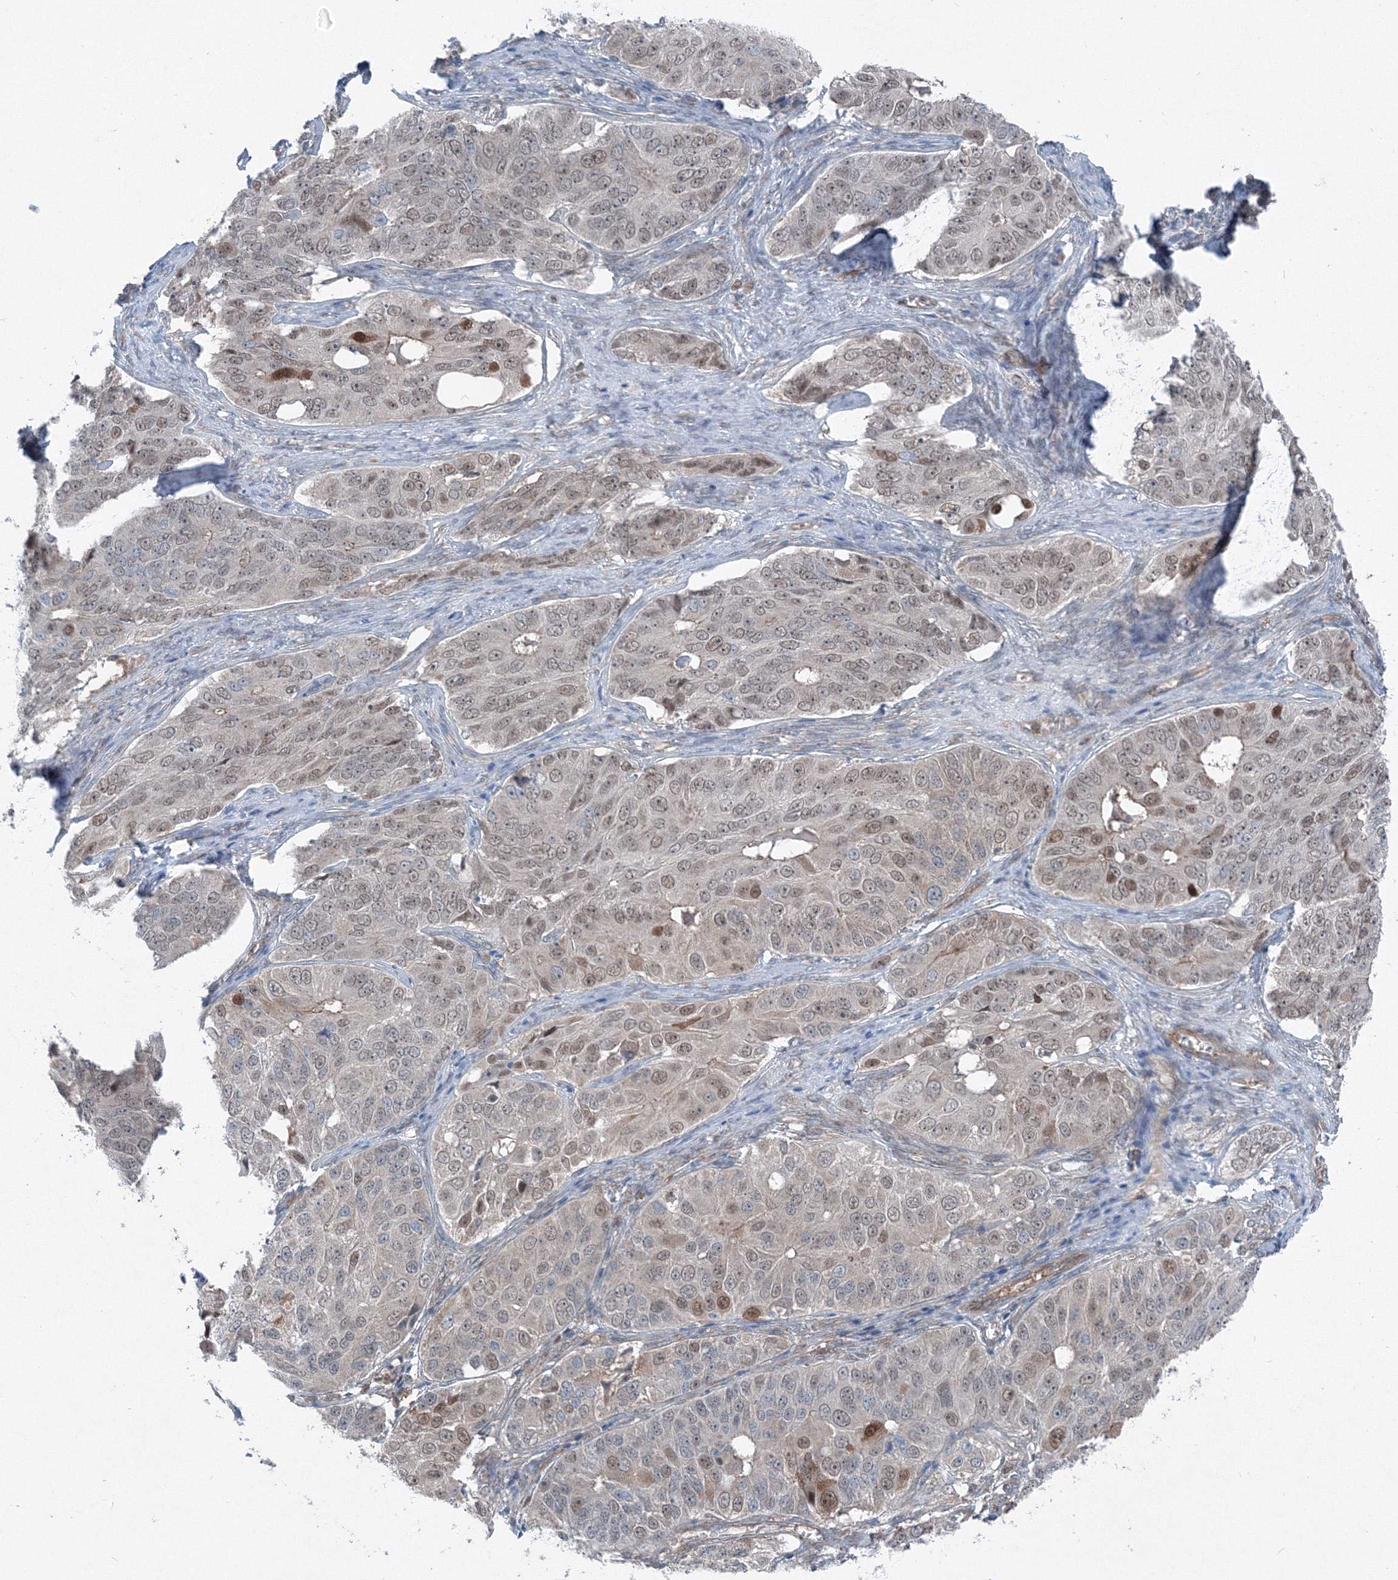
{"staining": {"intensity": "moderate", "quantity": "25%-75%", "location": "nuclear"}, "tissue": "ovarian cancer", "cell_type": "Tumor cells", "image_type": "cancer", "snomed": [{"axis": "morphology", "description": "Carcinoma, endometroid"}, {"axis": "topography", "description": "Ovary"}], "caption": "Protein staining shows moderate nuclear positivity in approximately 25%-75% of tumor cells in endometroid carcinoma (ovarian).", "gene": "TPRKB", "patient": {"sex": "female", "age": 51}}